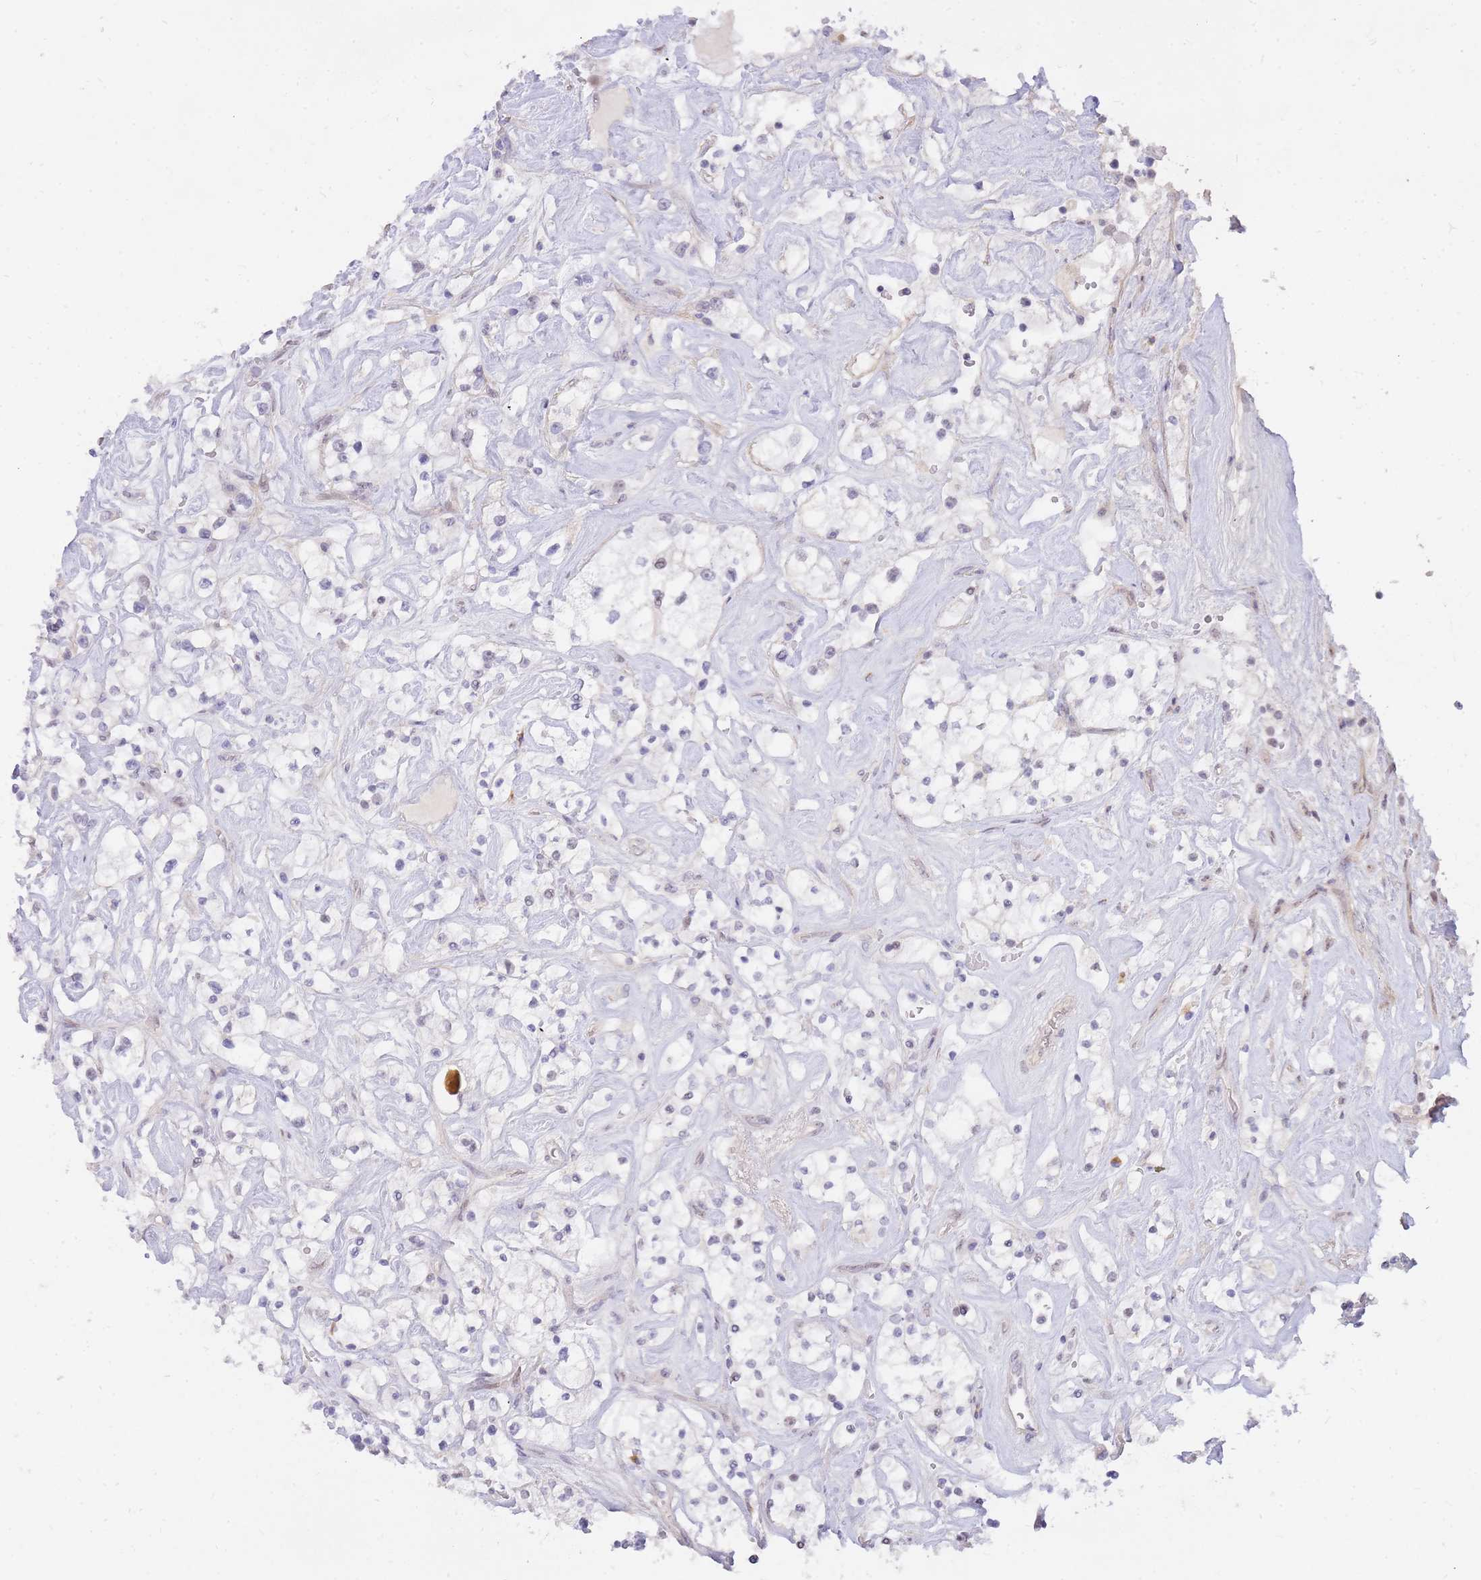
{"staining": {"intensity": "weak", "quantity": "<25%", "location": "nuclear"}, "tissue": "renal cancer", "cell_type": "Tumor cells", "image_type": "cancer", "snomed": [{"axis": "morphology", "description": "Adenocarcinoma, NOS"}, {"axis": "topography", "description": "Kidney"}], "caption": "Immunohistochemistry (IHC) photomicrograph of human renal adenocarcinoma stained for a protein (brown), which reveals no staining in tumor cells.", "gene": "TLE2", "patient": {"sex": "male", "age": 77}}